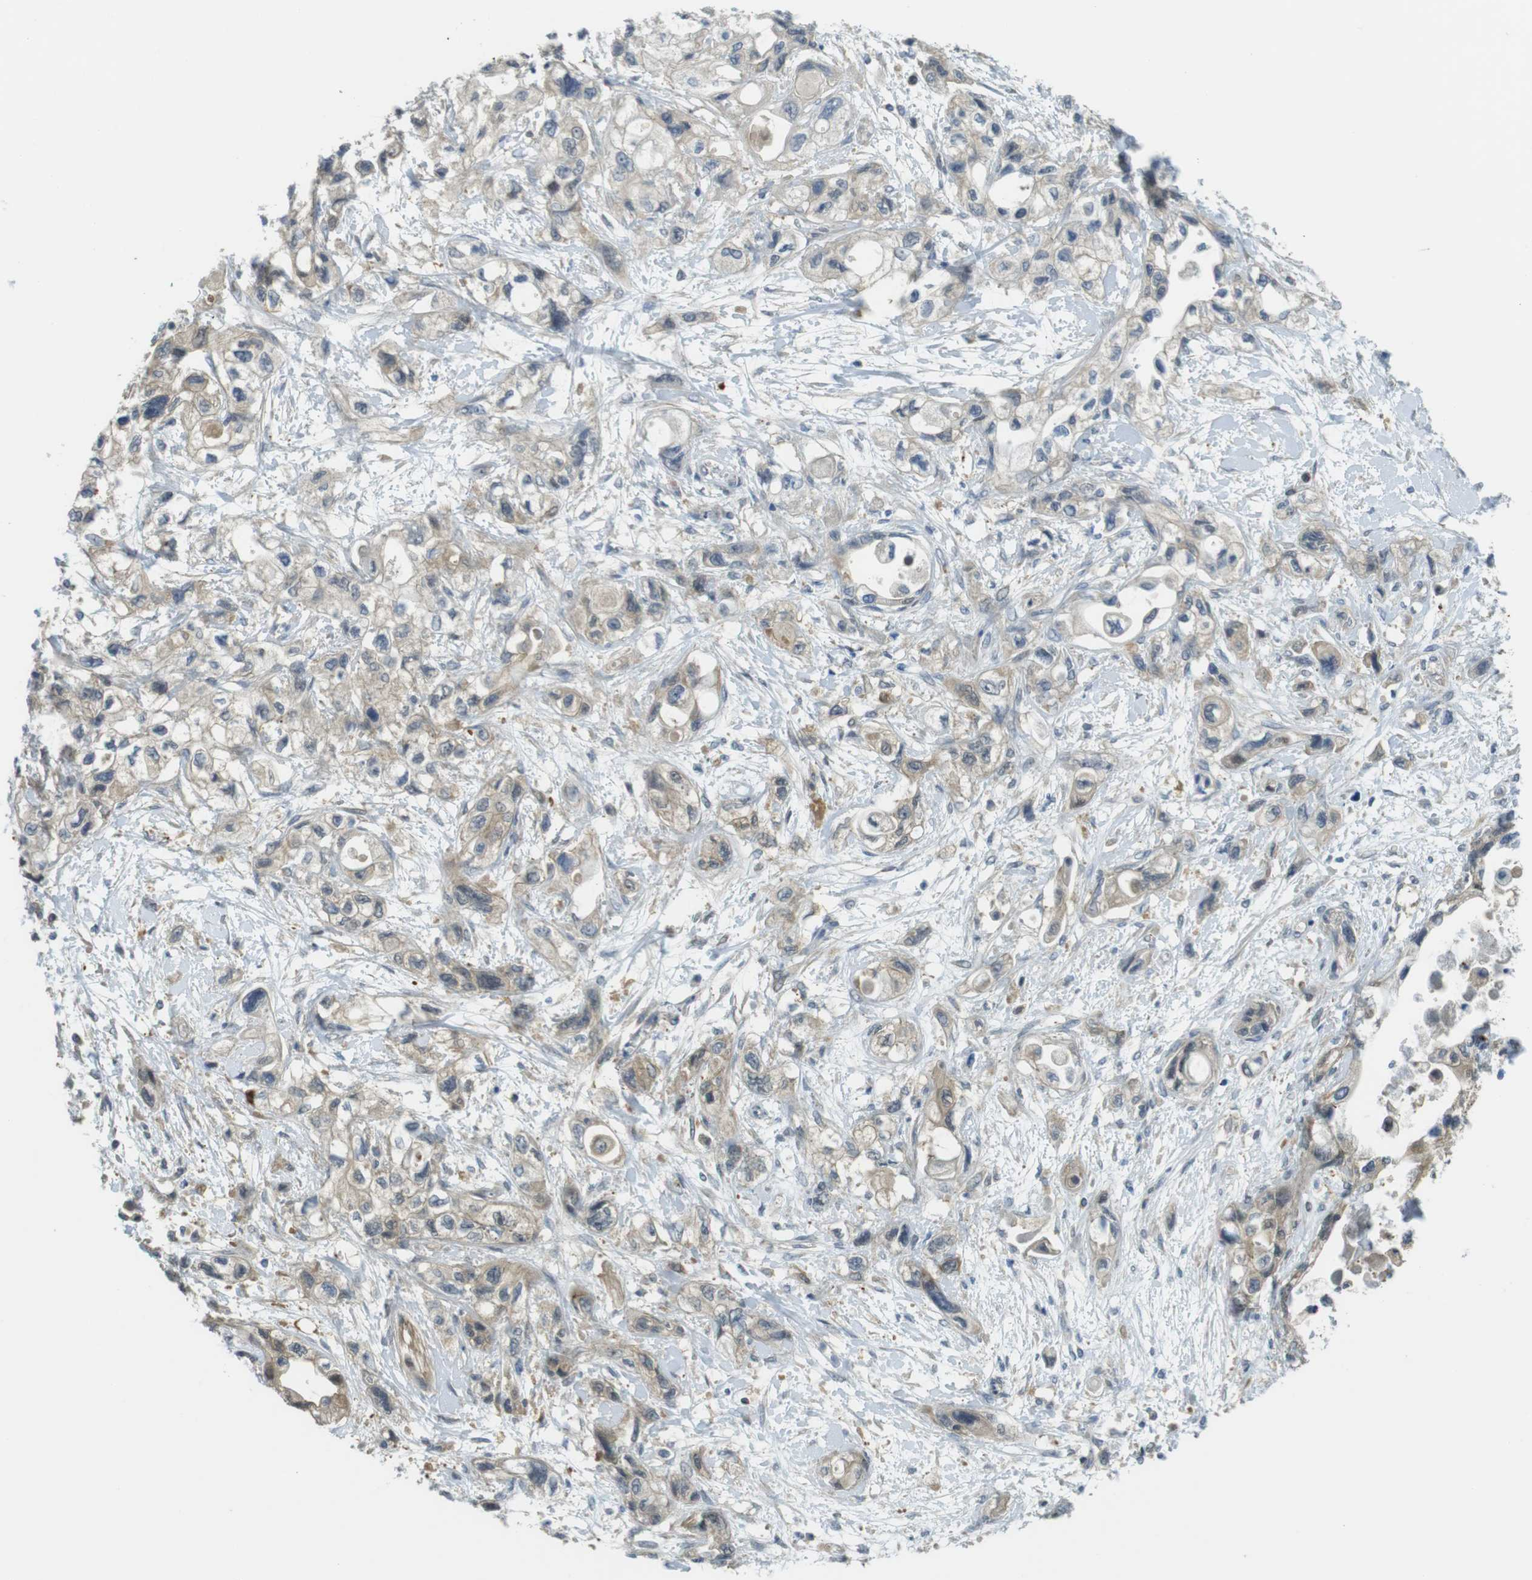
{"staining": {"intensity": "weak", "quantity": ">75%", "location": "cytoplasmic/membranous"}, "tissue": "pancreatic cancer", "cell_type": "Tumor cells", "image_type": "cancer", "snomed": [{"axis": "morphology", "description": "Adenocarcinoma, NOS"}, {"axis": "topography", "description": "Pancreas"}], "caption": "A high-resolution image shows immunohistochemistry staining of pancreatic cancer, which demonstrates weak cytoplasmic/membranous positivity in approximately >75% of tumor cells.", "gene": "ABHD15", "patient": {"sex": "male", "age": 56}}